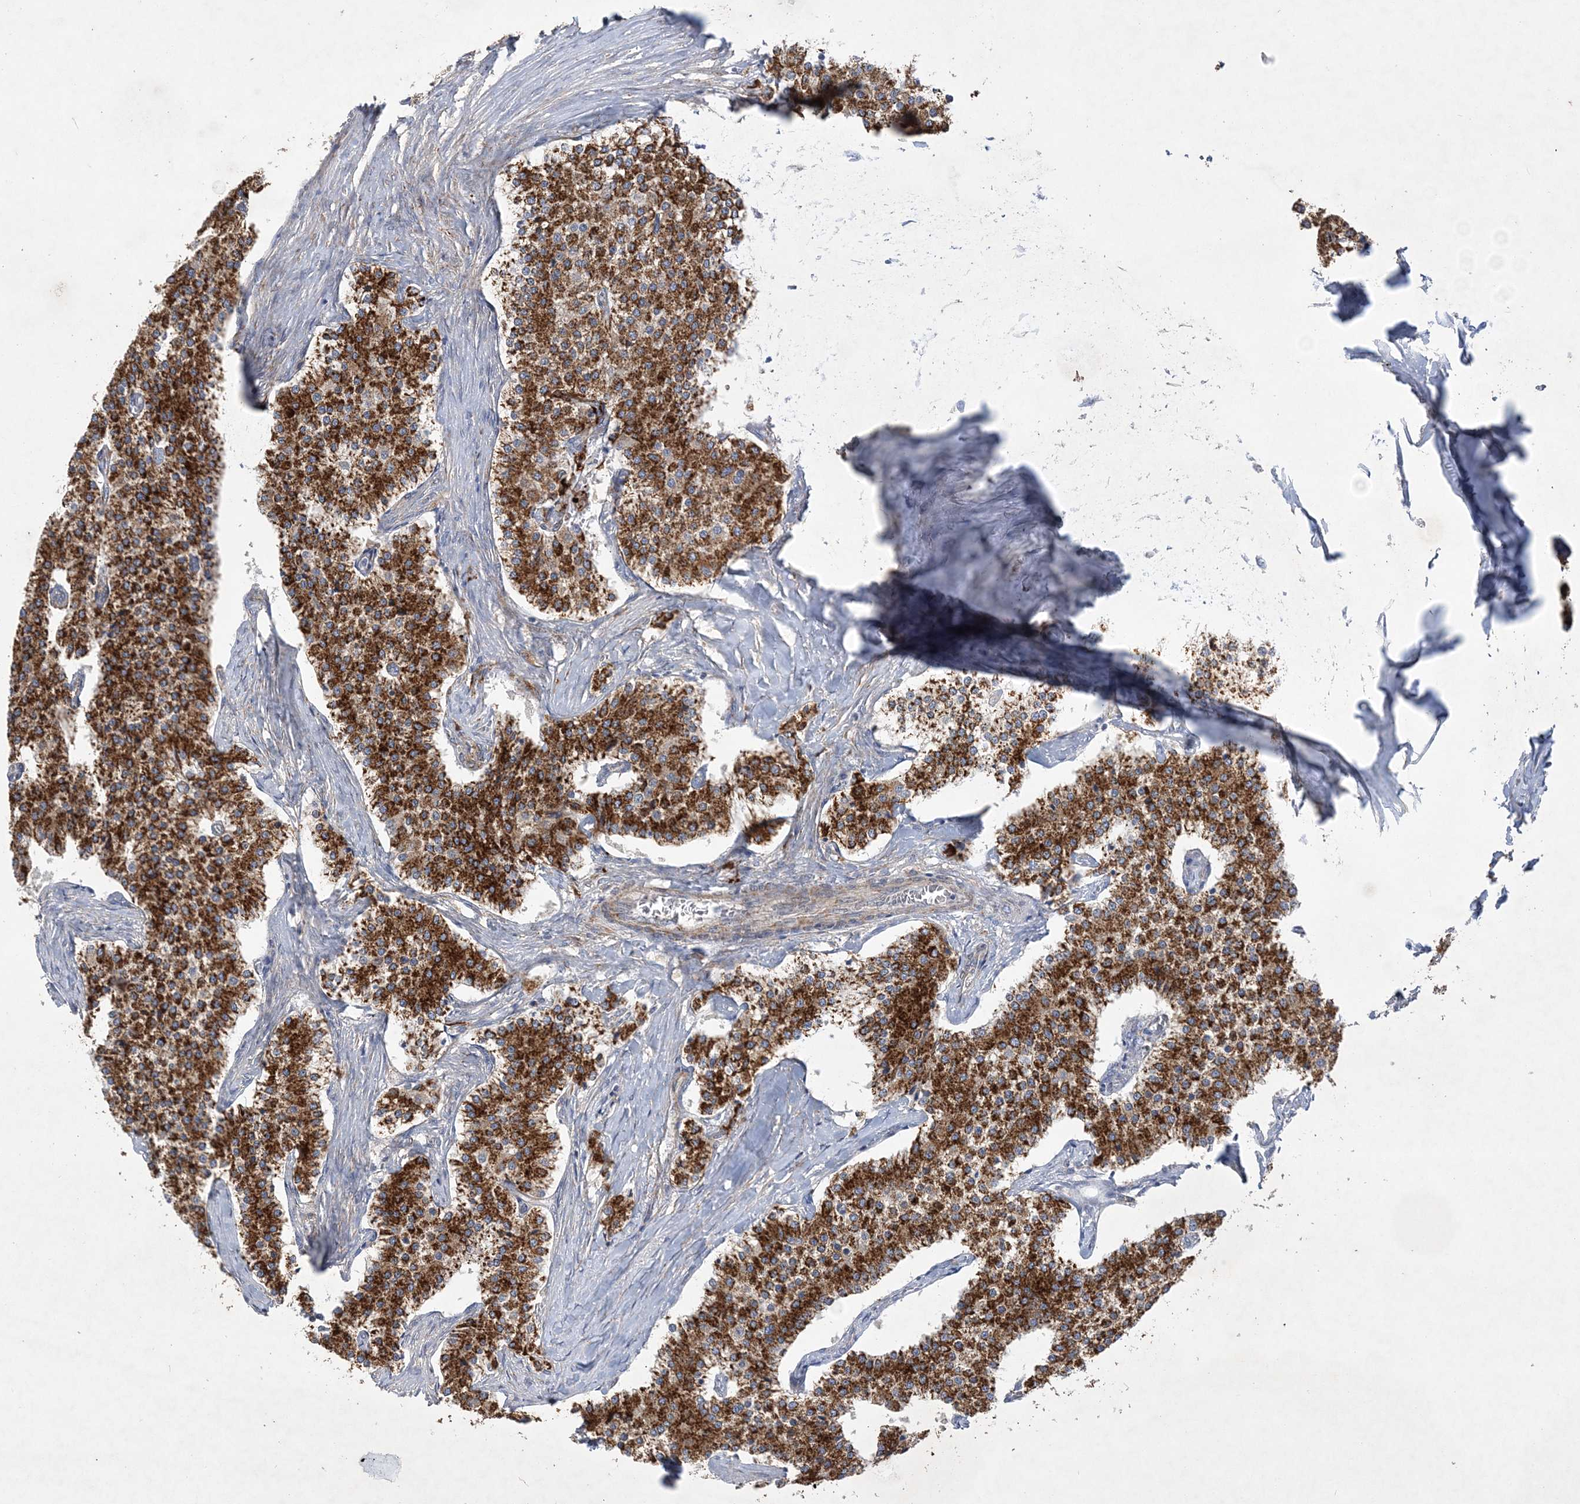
{"staining": {"intensity": "strong", "quantity": ">75%", "location": "cytoplasmic/membranous"}, "tissue": "carcinoid", "cell_type": "Tumor cells", "image_type": "cancer", "snomed": [{"axis": "morphology", "description": "Carcinoid, malignant, NOS"}, {"axis": "topography", "description": "Colon"}], "caption": "There is high levels of strong cytoplasmic/membranous positivity in tumor cells of malignant carcinoid, as demonstrated by immunohistochemical staining (brown color).", "gene": "FEZ2", "patient": {"sex": "female", "age": 52}}